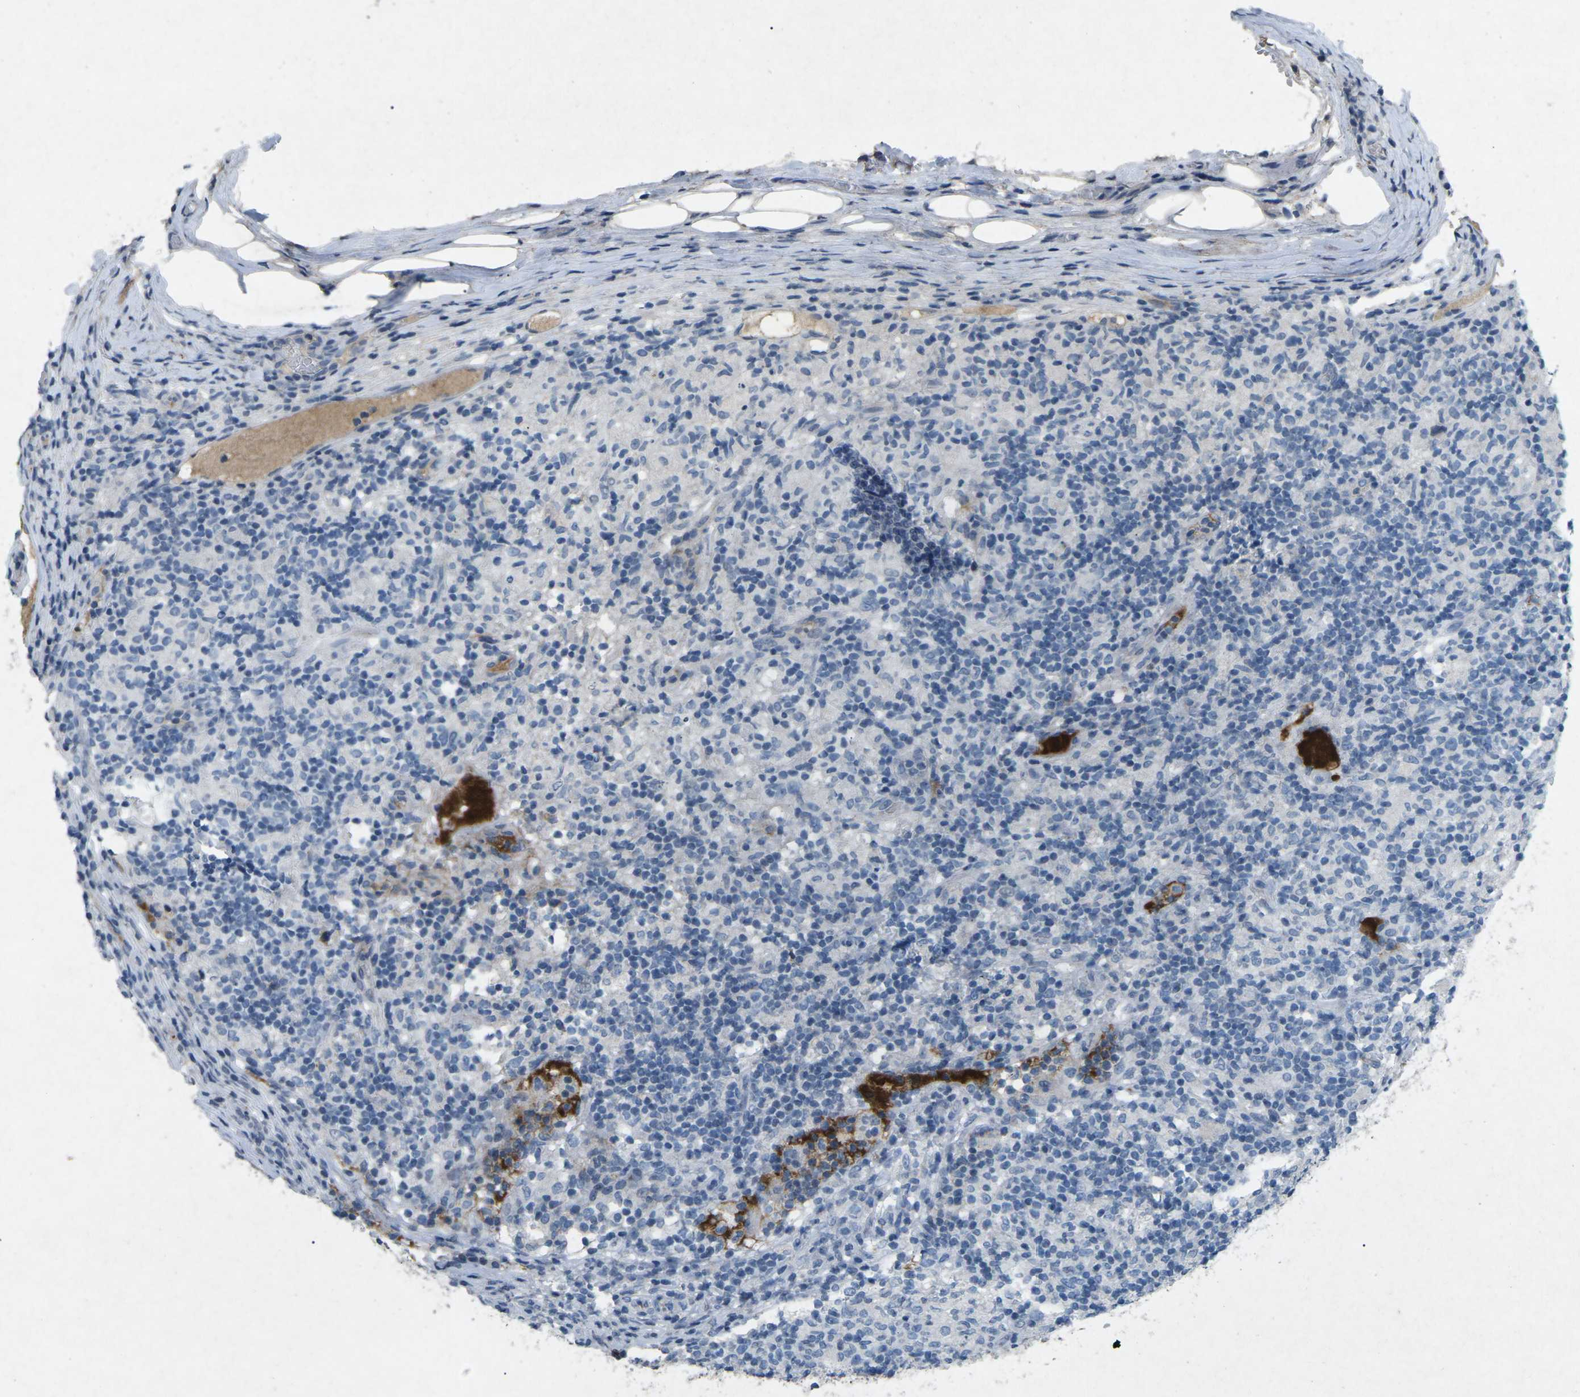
{"staining": {"intensity": "negative", "quantity": "none", "location": "none"}, "tissue": "lymphoma", "cell_type": "Tumor cells", "image_type": "cancer", "snomed": [{"axis": "morphology", "description": "Hodgkin's disease, NOS"}, {"axis": "topography", "description": "Lymph node"}], "caption": "Immunohistochemical staining of human lymphoma demonstrates no significant expression in tumor cells.", "gene": "A1BG", "patient": {"sex": "male", "age": 70}}